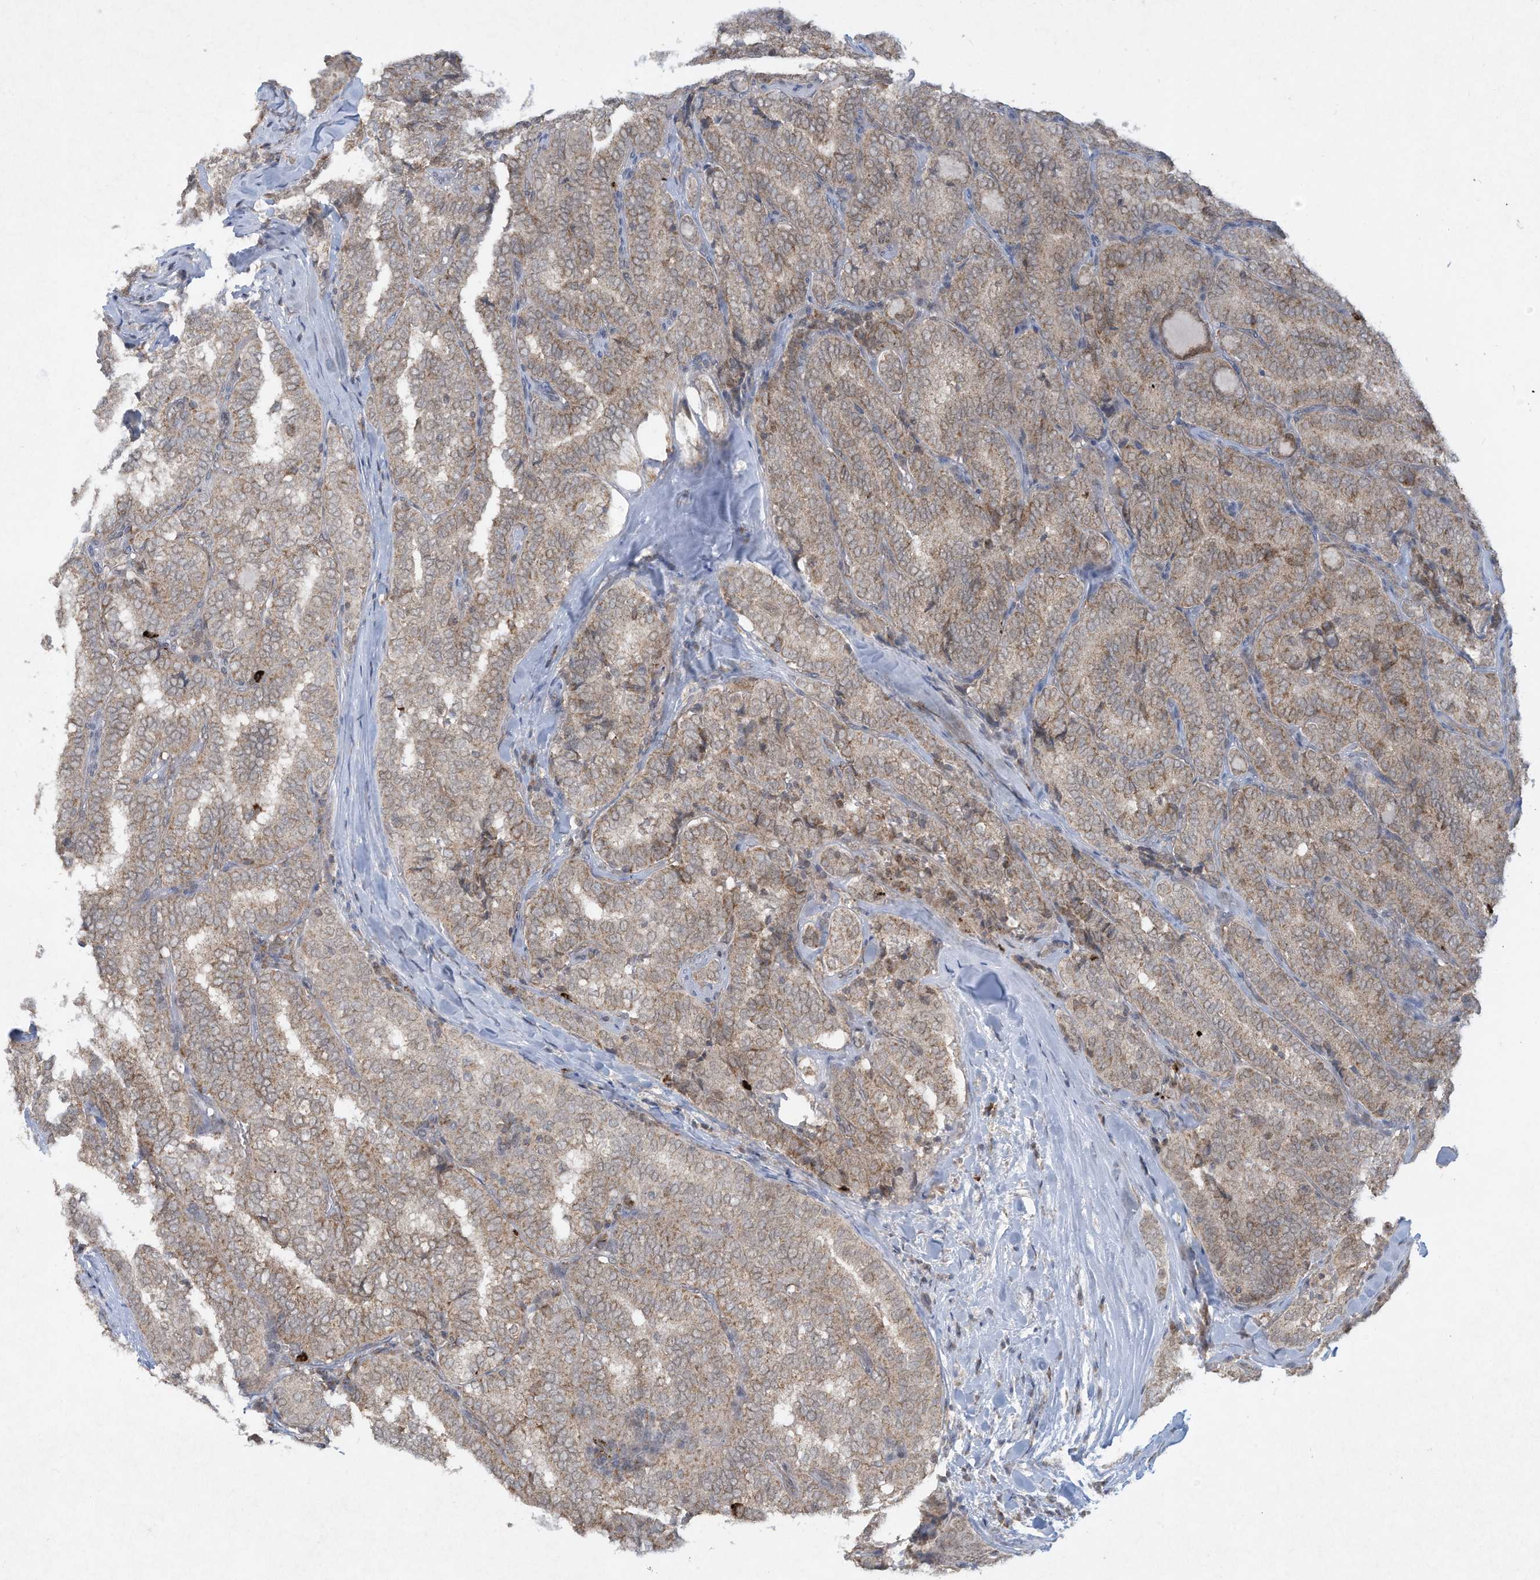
{"staining": {"intensity": "moderate", "quantity": ">75%", "location": "cytoplasmic/membranous"}, "tissue": "thyroid cancer", "cell_type": "Tumor cells", "image_type": "cancer", "snomed": [{"axis": "morphology", "description": "Normal tissue, NOS"}, {"axis": "morphology", "description": "Papillary adenocarcinoma, NOS"}, {"axis": "topography", "description": "Thyroid gland"}], "caption": "A high-resolution histopathology image shows immunohistochemistry (IHC) staining of thyroid cancer, which demonstrates moderate cytoplasmic/membranous positivity in about >75% of tumor cells.", "gene": "CHRNA4", "patient": {"sex": "female", "age": 30}}